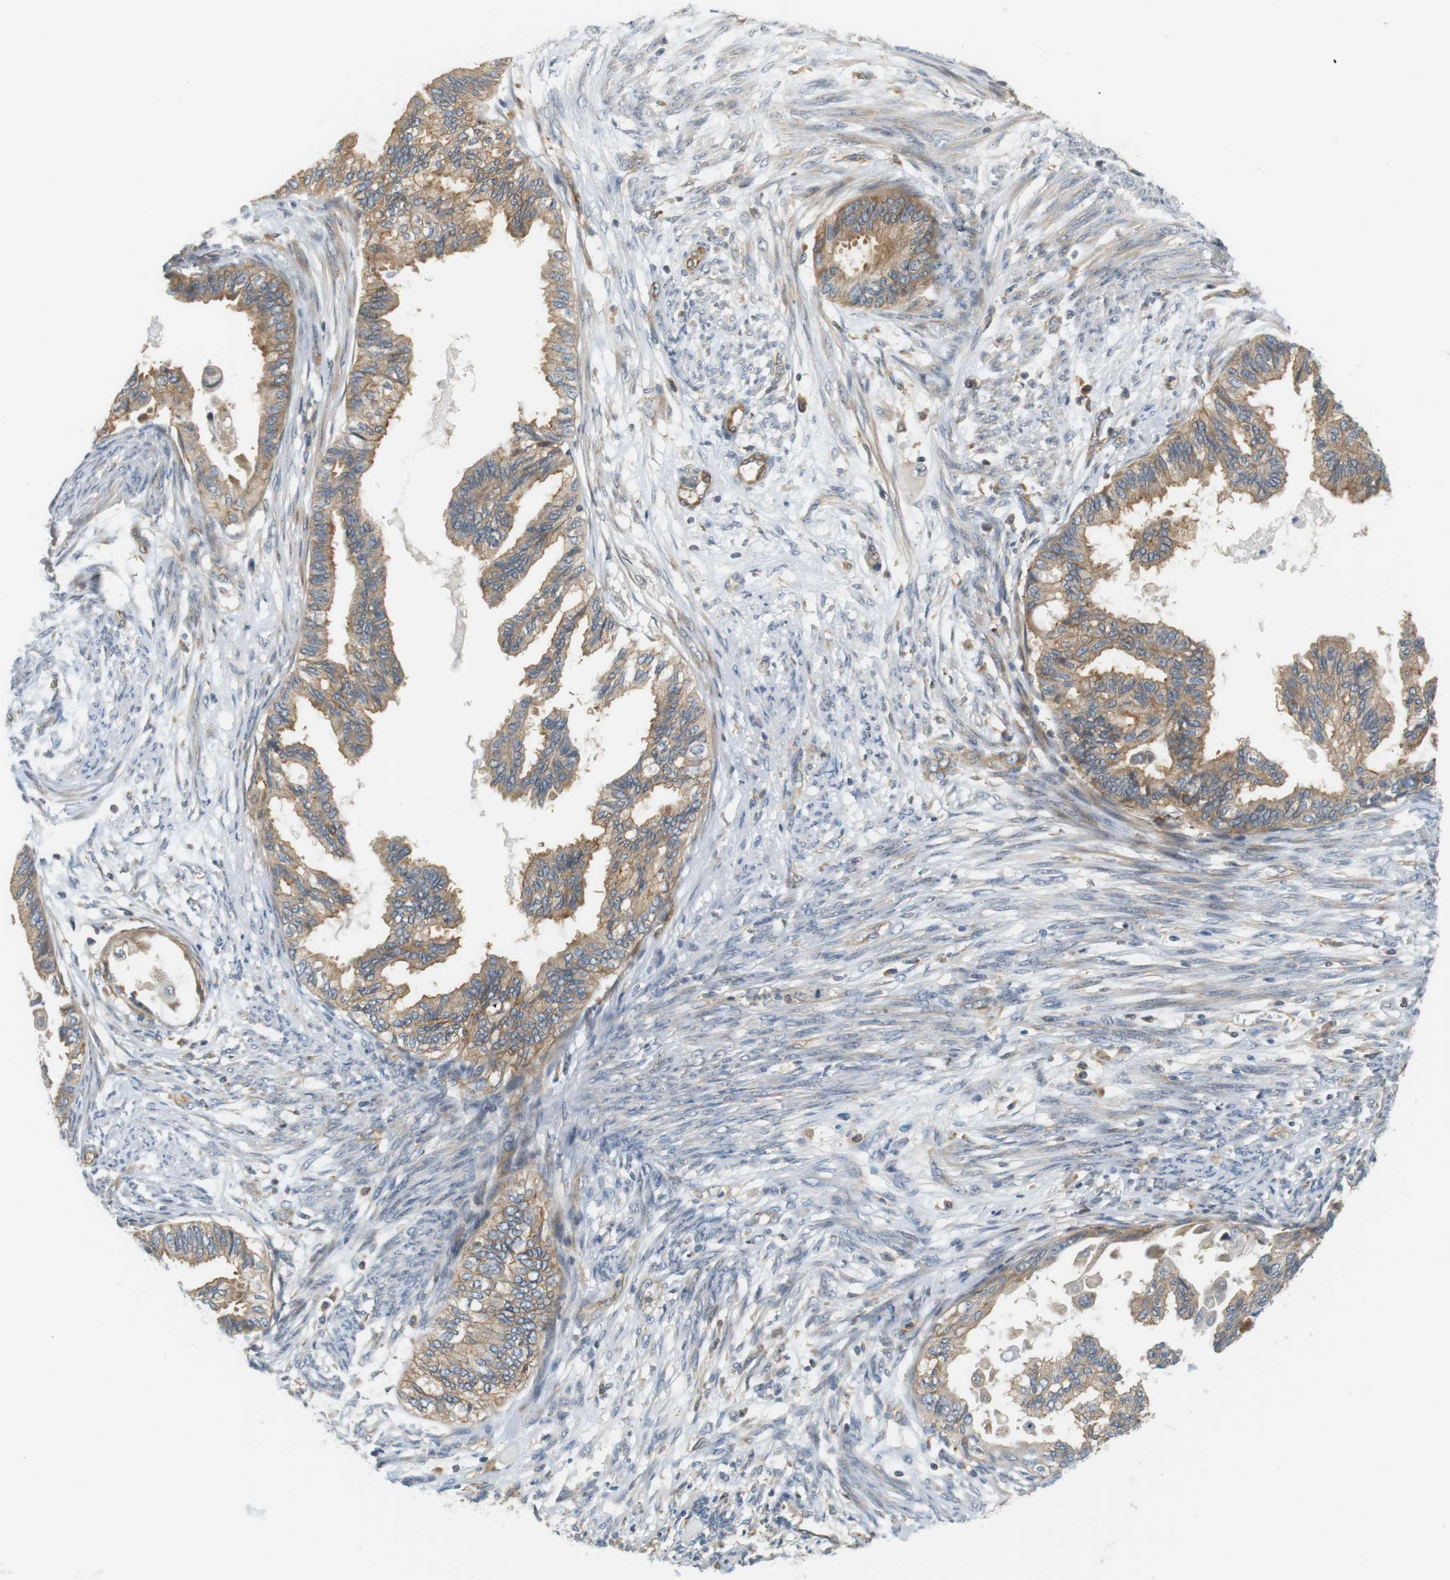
{"staining": {"intensity": "weak", "quantity": ">75%", "location": "cytoplasmic/membranous"}, "tissue": "cervical cancer", "cell_type": "Tumor cells", "image_type": "cancer", "snomed": [{"axis": "morphology", "description": "Normal tissue, NOS"}, {"axis": "morphology", "description": "Adenocarcinoma, NOS"}, {"axis": "topography", "description": "Cervix"}, {"axis": "topography", "description": "Endometrium"}], "caption": "High-magnification brightfield microscopy of cervical cancer stained with DAB (3,3'-diaminobenzidine) (brown) and counterstained with hematoxylin (blue). tumor cells exhibit weak cytoplasmic/membranous expression is seen in approximately>75% of cells. (Brightfield microscopy of DAB IHC at high magnification).", "gene": "SH3GLB1", "patient": {"sex": "female", "age": 86}}